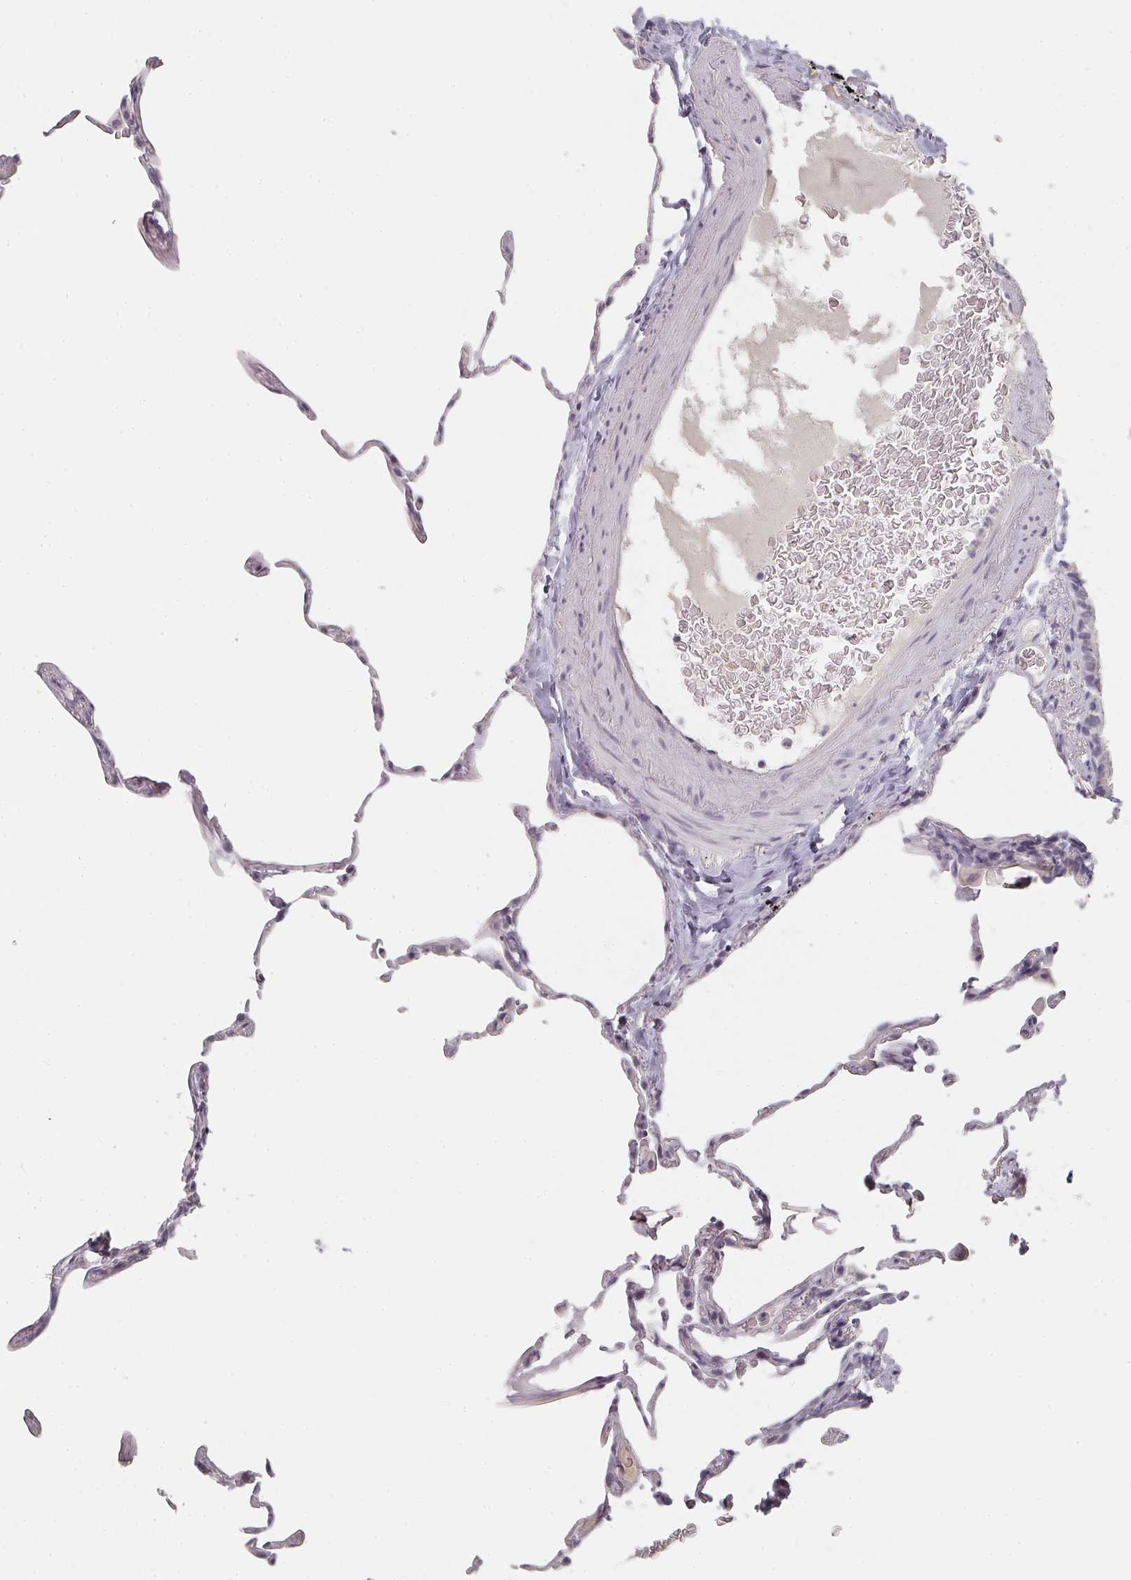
{"staining": {"intensity": "negative", "quantity": "none", "location": "none"}, "tissue": "lung", "cell_type": "Alveolar cells", "image_type": "normal", "snomed": [{"axis": "morphology", "description": "Normal tissue, NOS"}, {"axis": "topography", "description": "Lung"}], "caption": "The image shows no significant positivity in alveolar cells of lung. The staining was performed using DAB (3,3'-diaminobenzidine) to visualize the protein expression in brown, while the nuclei were stained in blue with hematoxylin (Magnification: 20x).", "gene": "SHISA2", "patient": {"sex": "female", "age": 57}}